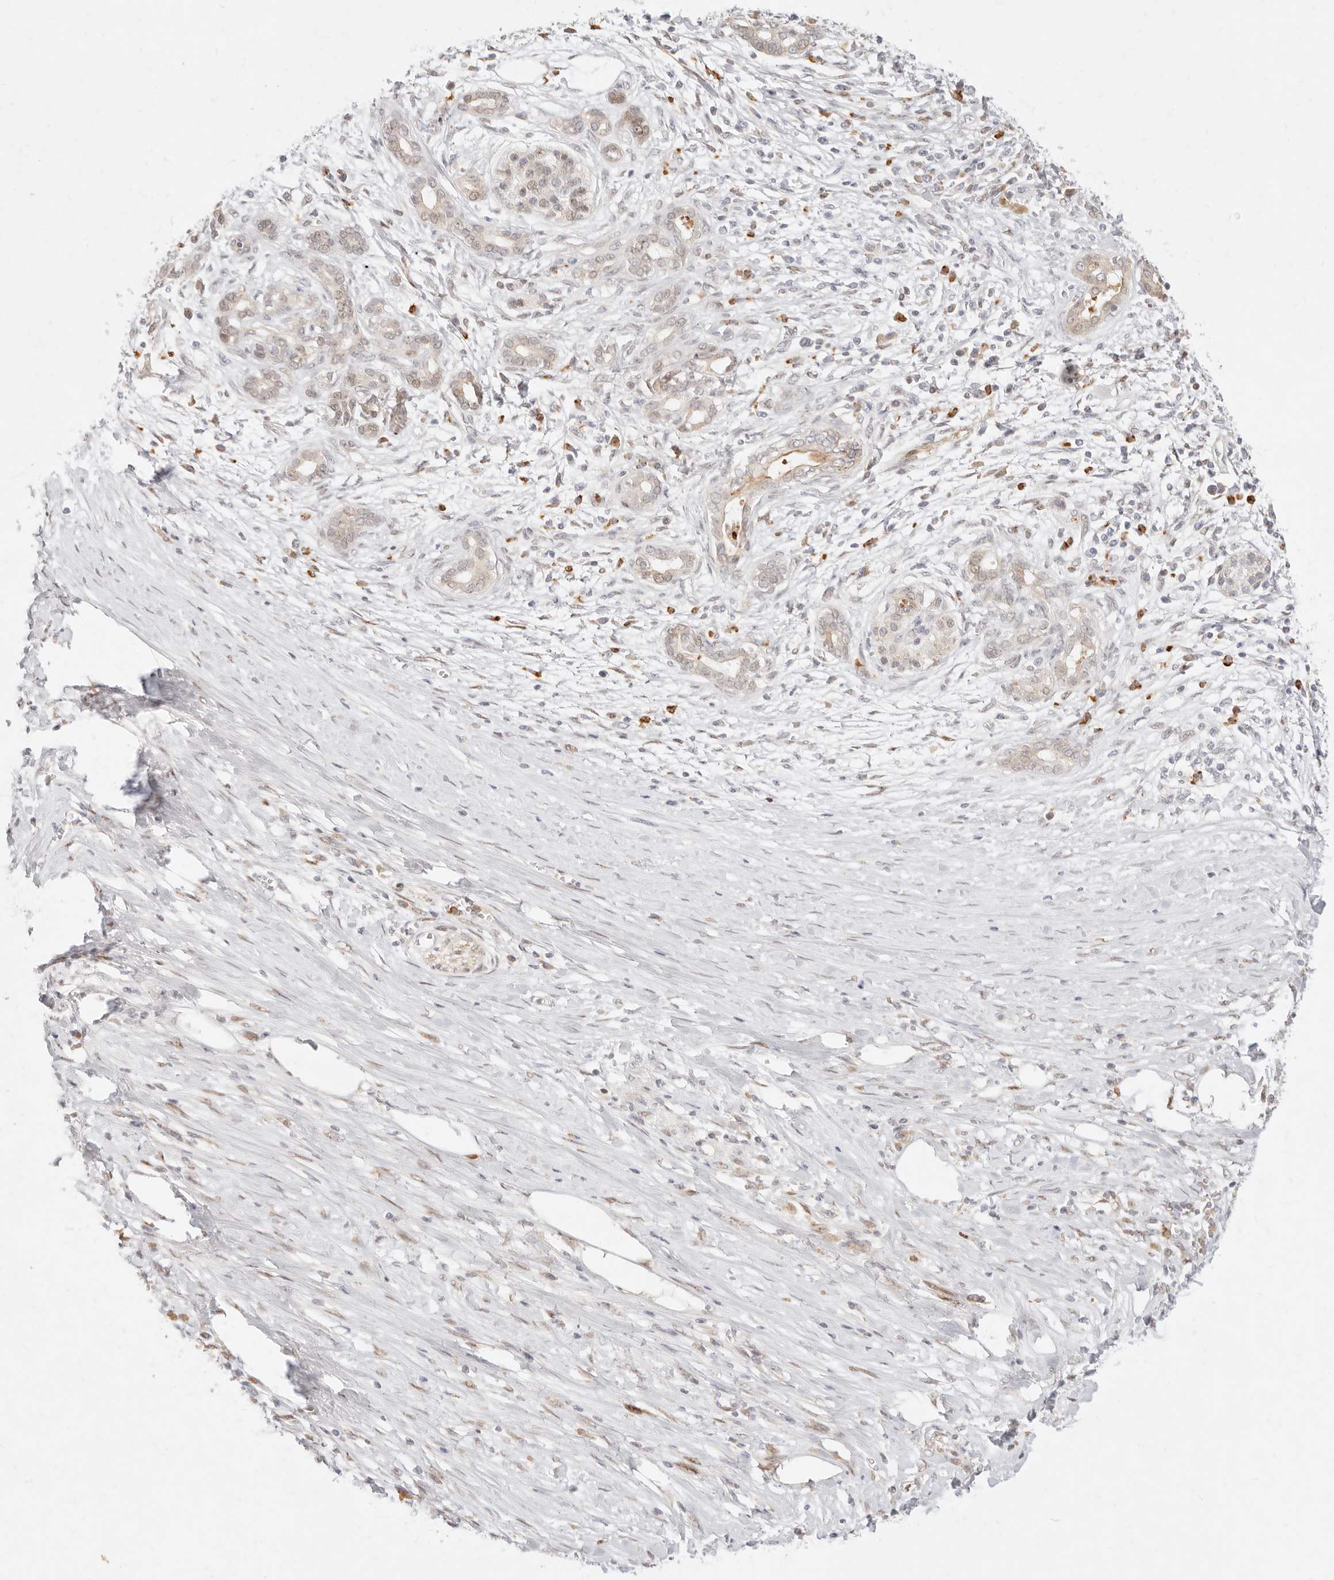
{"staining": {"intensity": "moderate", "quantity": "<25%", "location": "cytoplasmic/membranous"}, "tissue": "pancreatic cancer", "cell_type": "Tumor cells", "image_type": "cancer", "snomed": [{"axis": "morphology", "description": "Adenocarcinoma, NOS"}, {"axis": "topography", "description": "Pancreas"}], "caption": "DAB immunohistochemical staining of adenocarcinoma (pancreatic) shows moderate cytoplasmic/membranous protein expression in about <25% of tumor cells.", "gene": "ASCL3", "patient": {"sex": "male", "age": 58}}